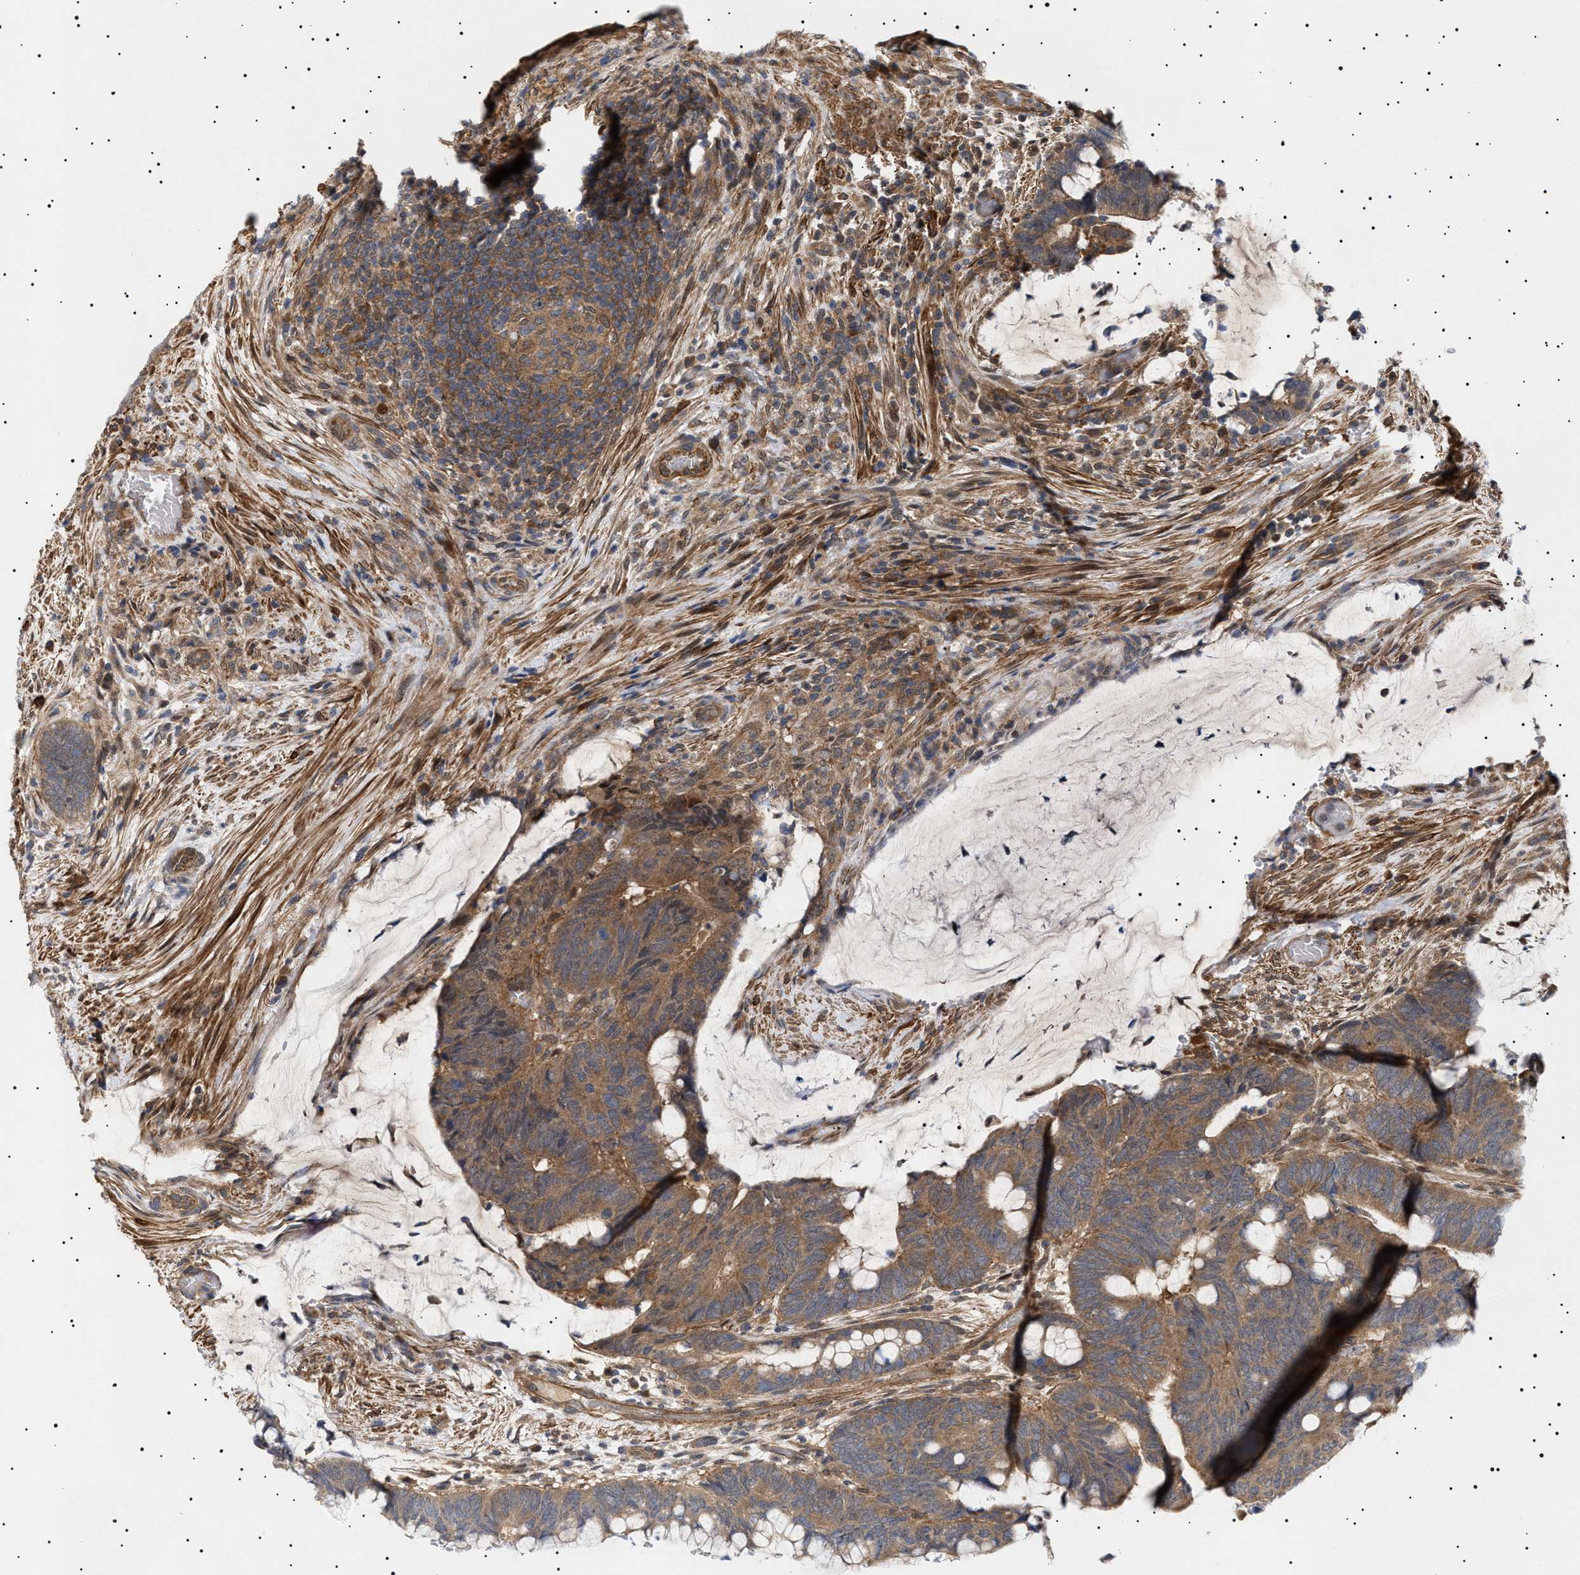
{"staining": {"intensity": "moderate", "quantity": ">75%", "location": "cytoplasmic/membranous"}, "tissue": "colorectal cancer", "cell_type": "Tumor cells", "image_type": "cancer", "snomed": [{"axis": "morphology", "description": "Normal tissue, NOS"}, {"axis": "morphology", "description": "Adenocarcinoma, NOS"}, {"axis": "topography", "description": "Rectum"}, {"axis": "topography", "description": "Peripheral nerve tissue"}], "caption": "High-magnification brightfield microscopy of adenocarcinoma (colorectal) stained with DAB (brown) and counterstained with hematoxylin (blue). tumor cells exhibit moderate cytoplasmic/membranous positivity is present in about>75% of cells.", "gene": "NPLOC4", "patient": {"sex": "male", "age": 92}}